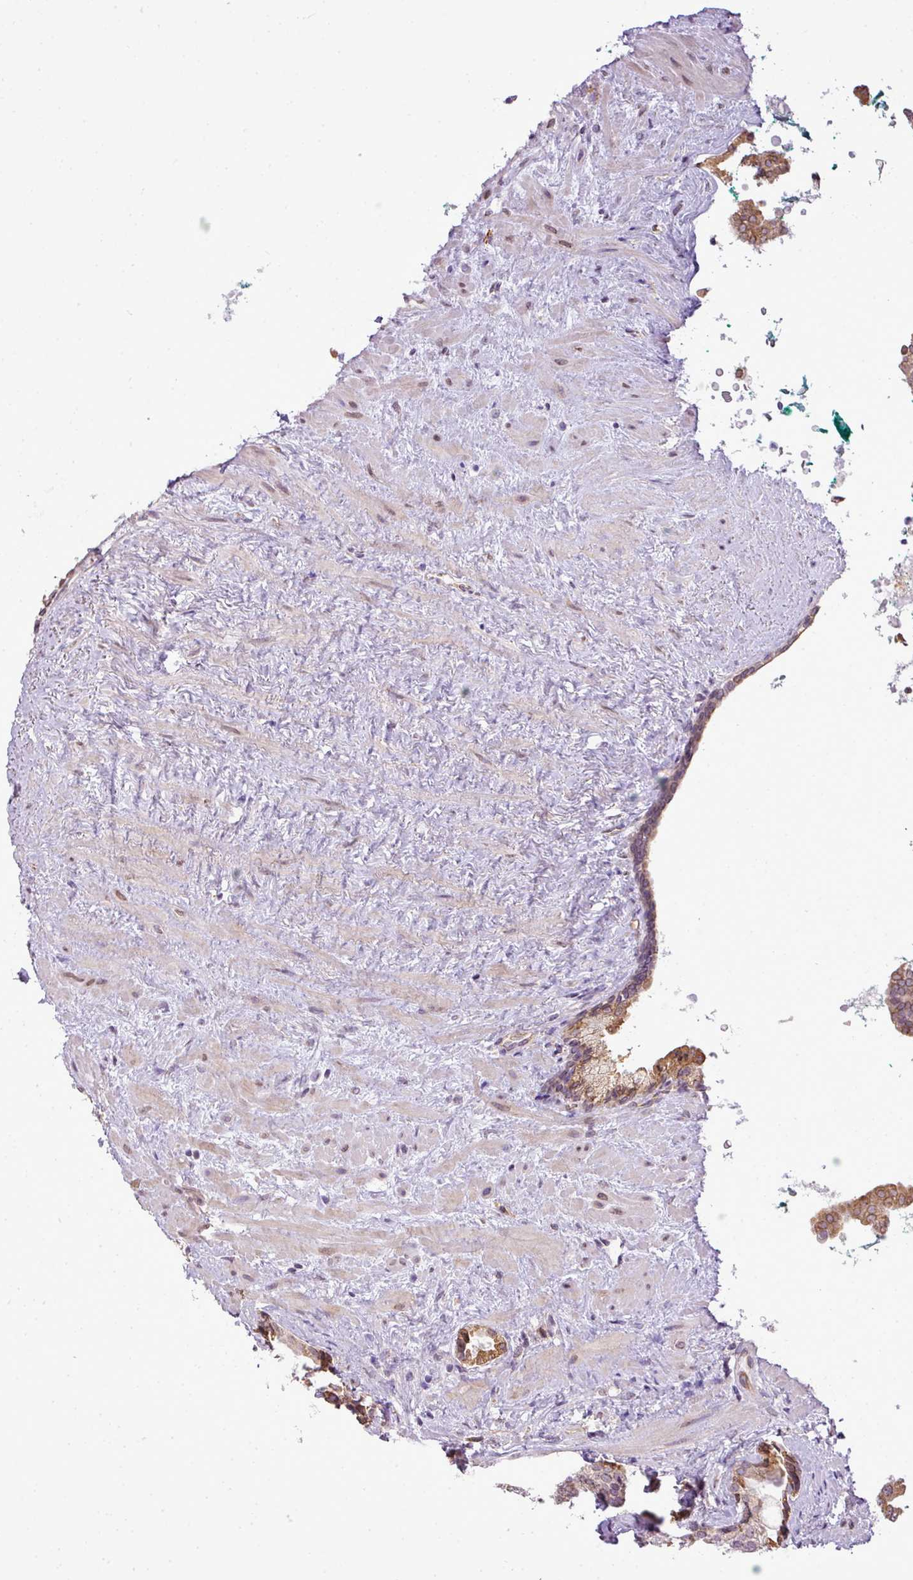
{"staining": {"intensity": "weak", "quantity": "<25%", "location": "cytoplasmic/membranous"}, "tissue": "prostate cancer", "cell_type": "Tumor cells", "image_type": "cancer", "snomed": [{"axis": "morphology", "description": "Adenocarcinoma, High grade"}, {"axis": "topography", "description": "Prostate"}], "caption": "Immunohistochemistry (IHC) histopathology image of neoplastic tissue: human prostate adenocarcinoma (high-grade) stained with DAB (3,3'-diaminobenzidine) displays no significant protein expression in tumor cells.", "gene": "COX18", "patient": {"sex": "male", "age": 60}}